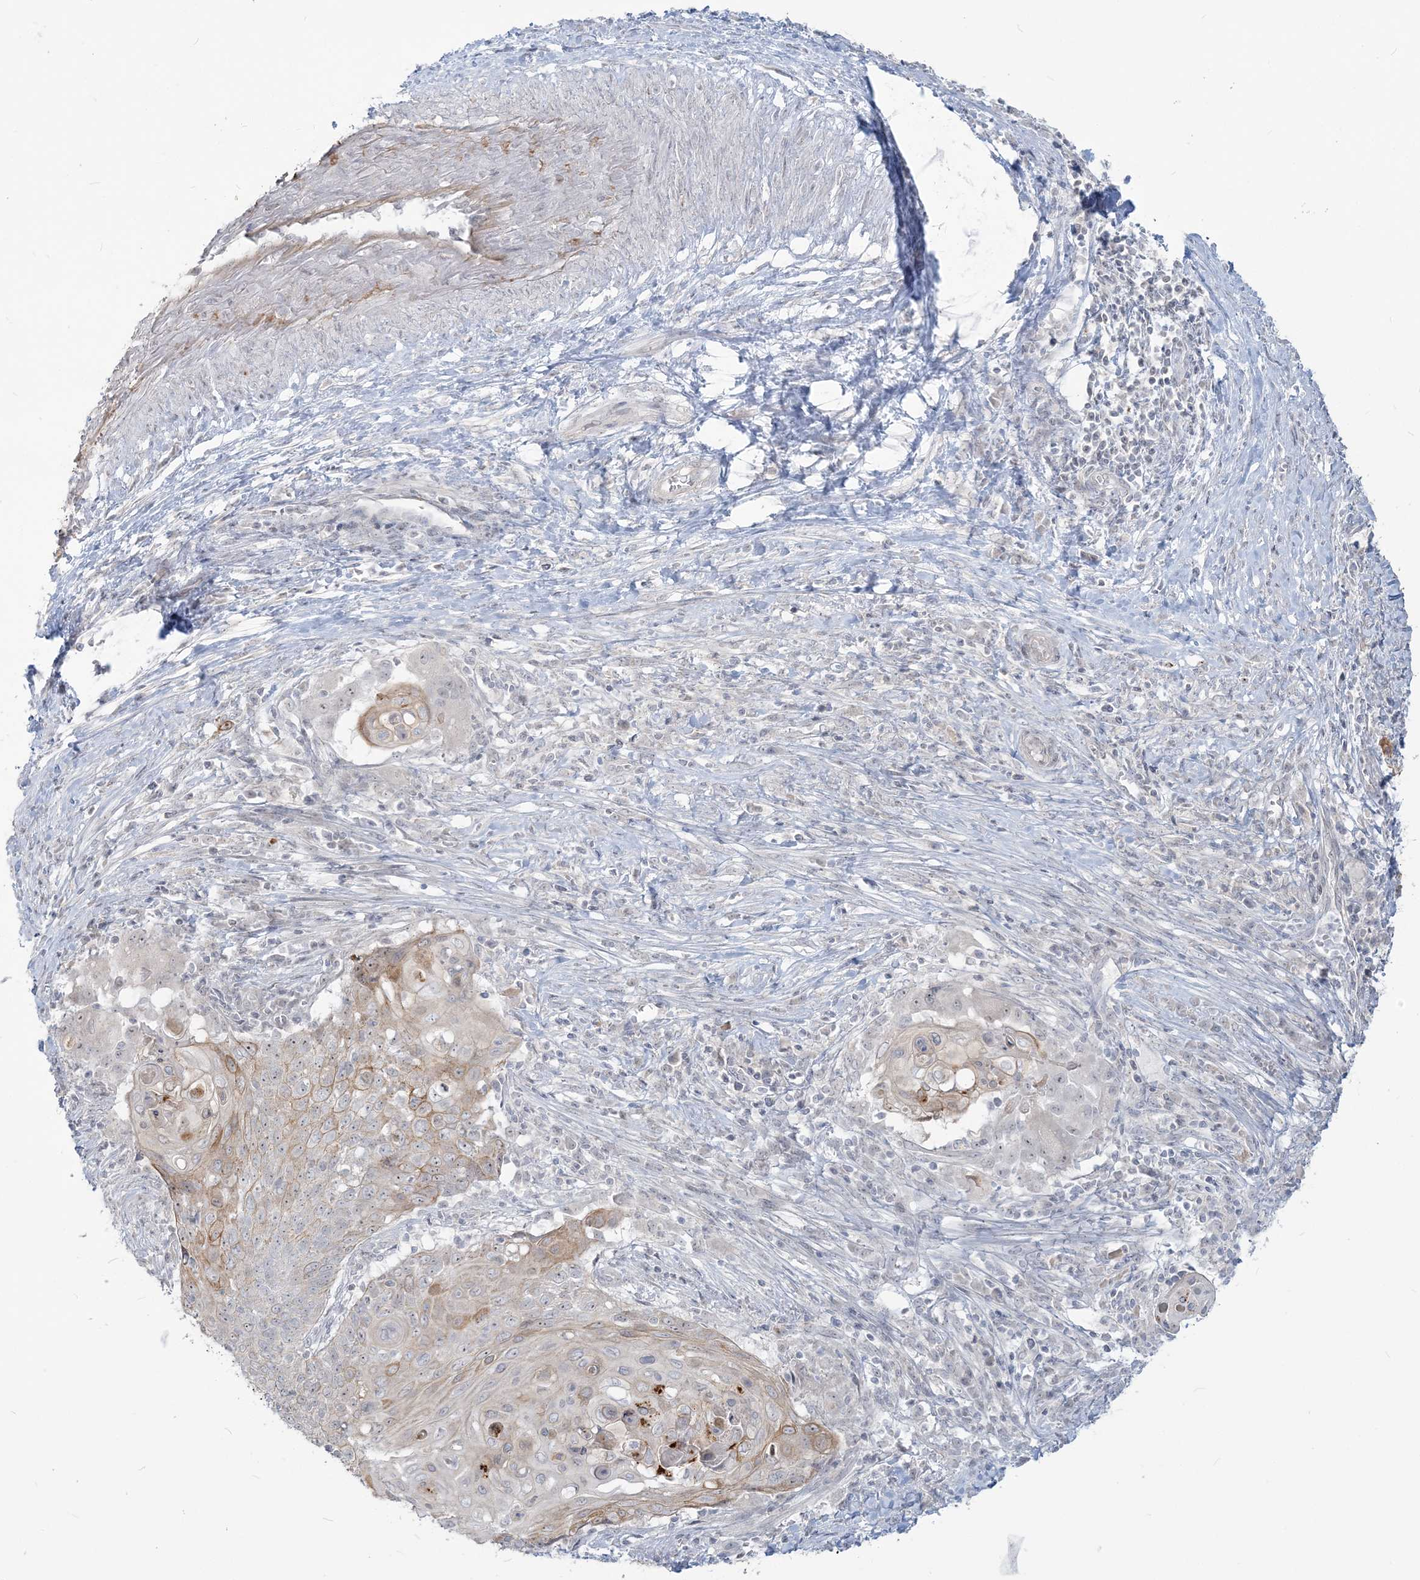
{"staining": {"intensity": "weak", "quantity": "<25%", "location": "cytoplasmic/membranous"}, "tissue": "cervical cancer", "cell_type": "Tumor cells", "image_type": "cancer", "snomed": [{"axis": "morphology", "description": "Squamous cell carcinoma, NOS"}, {"axis": "topography", "description": "Cervix"}], "caption": "This micrograph is of cervical squamous cell carcinoma stained with IHC to label a protein in brown with the nuclei are counter-stained blue. There is no staining in tumor cells.", "gene": "SDAD1", "patient": {"sex": "female", "age": 39}}